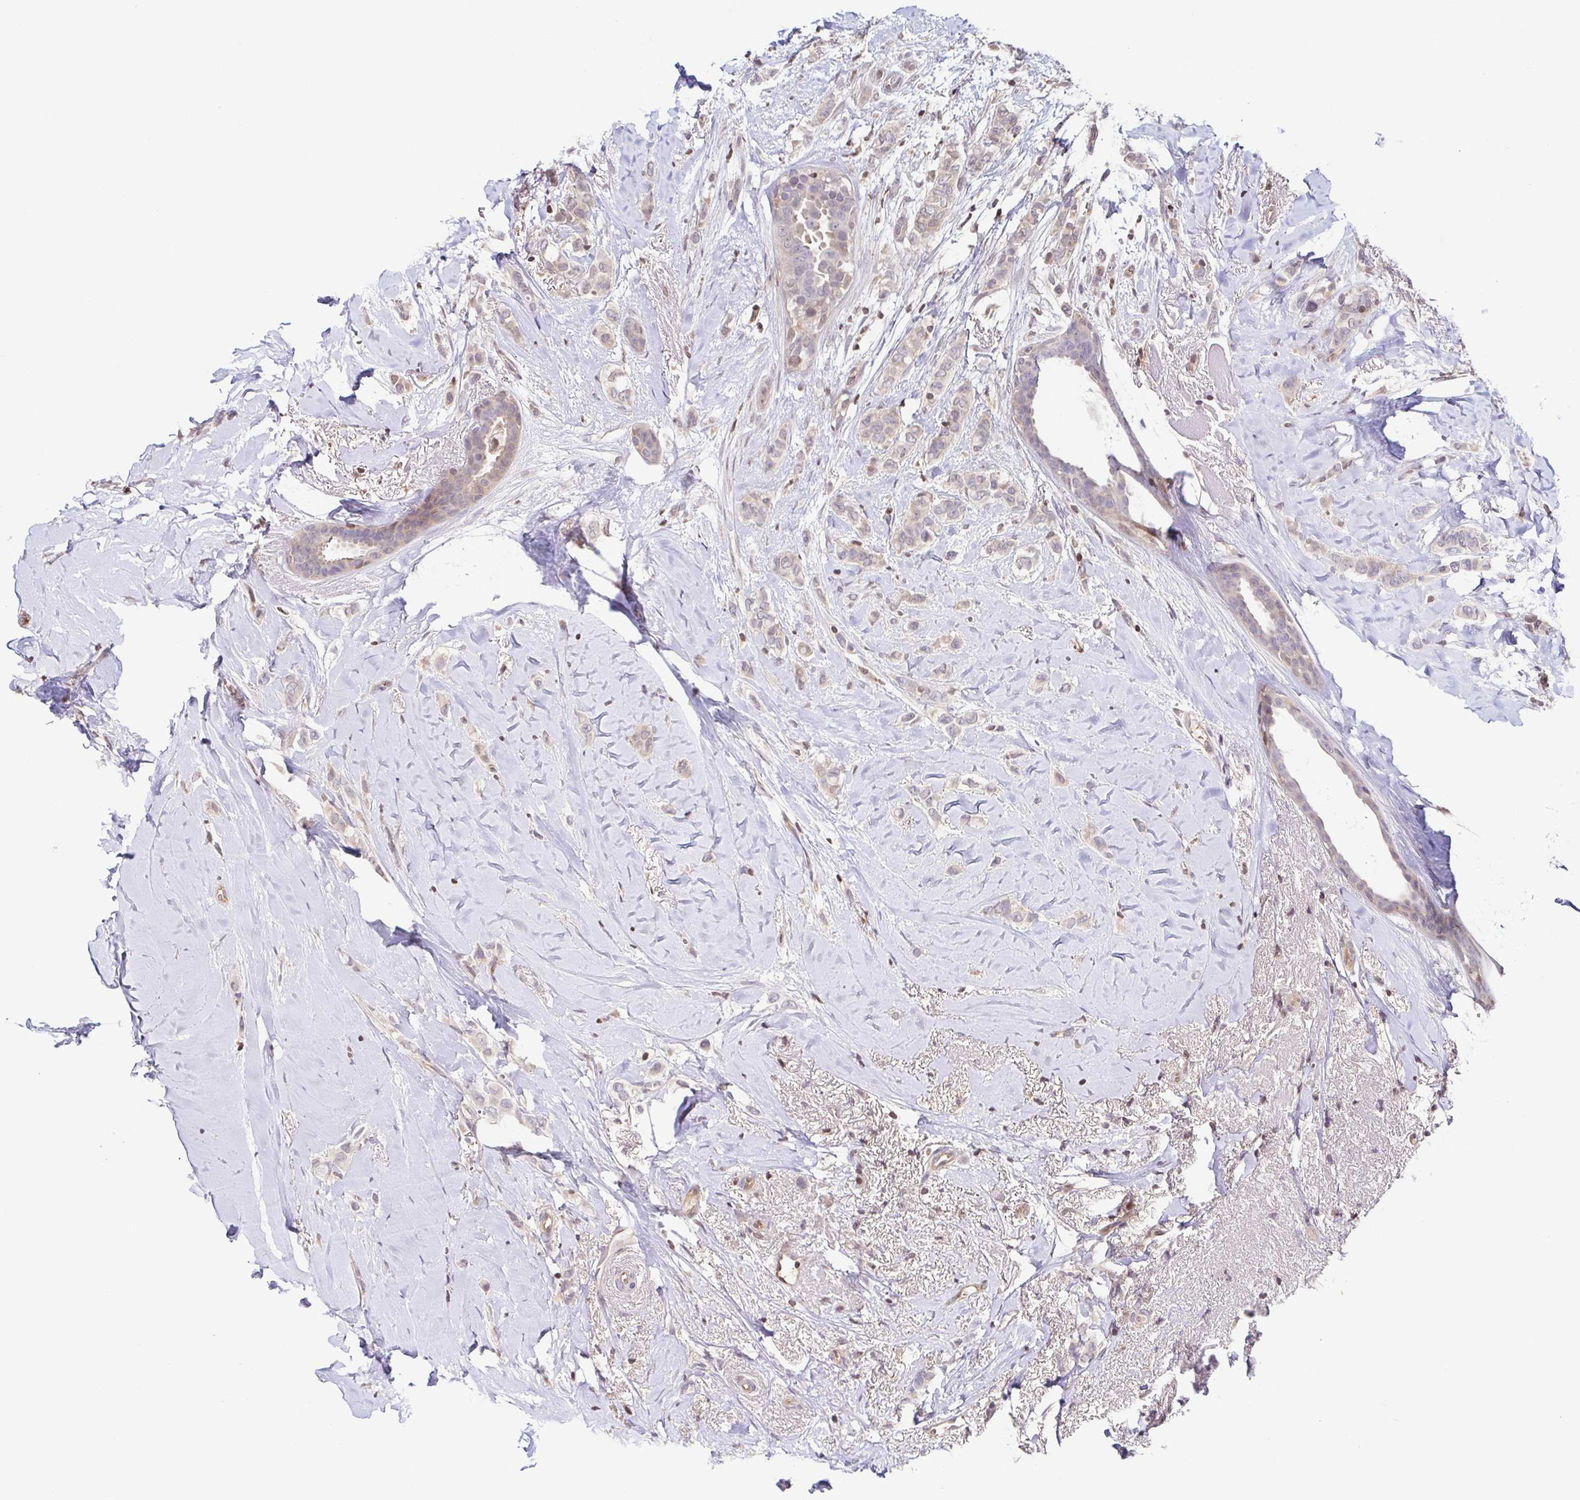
{"staining": {"intensity": "weak", "quantity": "25%-75%", "location": "cytoplasmic/membranous,nuclear"}, "tissue": "breast cancer", "cell_type": "Tumor cells", "image_type": "cancer", "snomed": [{"axis": "morphology", "description": "Lobular carcinoma"}, {"axis": "topography", "description": "Breast"}], "caption": "Breast lobular carcinoma stained with a protein marker displays weak staining in tumor cells.", "gene": "PSMB9", "patient": {"sex": "female", "age": 66}}